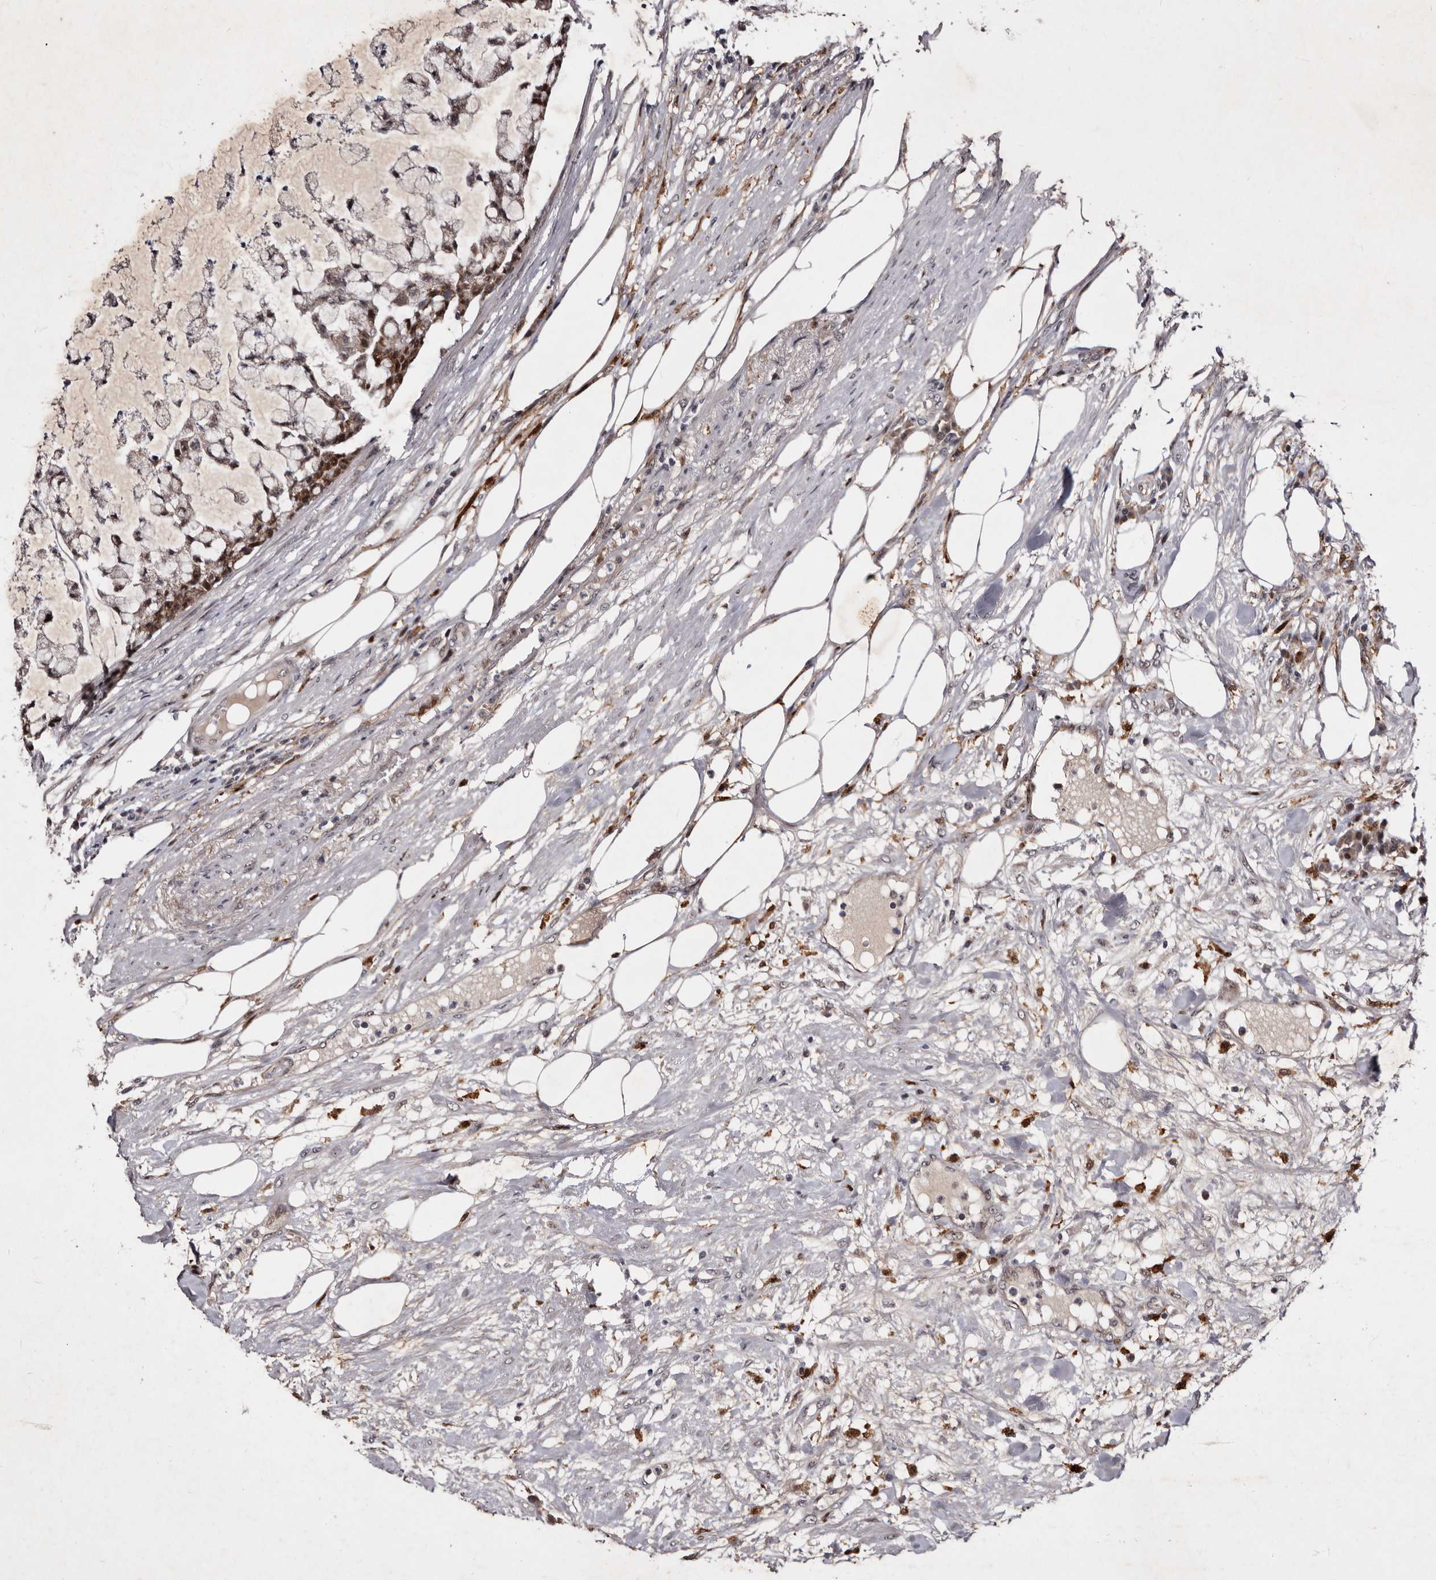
{"staining": {"intensity": "weak", "quantity": "25%-75%", "location": "cytoplasmic/membranous,nuclear"}, "tissue": "colorectal cancer", "cell_type": "Tumor cells", "image_type": "cancer", "snomed": [{"axis": "morphology", "description": "Adenocarcinoma, NOS"}, {"axis": "topography", "description": "Colon"}], "caption": "Immunohistochemistry (IHC) (DAB (3,3'-diaminobenzidine)) staining of human colorectal cancer demonstrates weak cytoplasmic/membranous and nuclear protein staining in about 25%-75% of tumor cells.", "gene": "TNKS", "patient": {"sex": "female", "age": 84}}